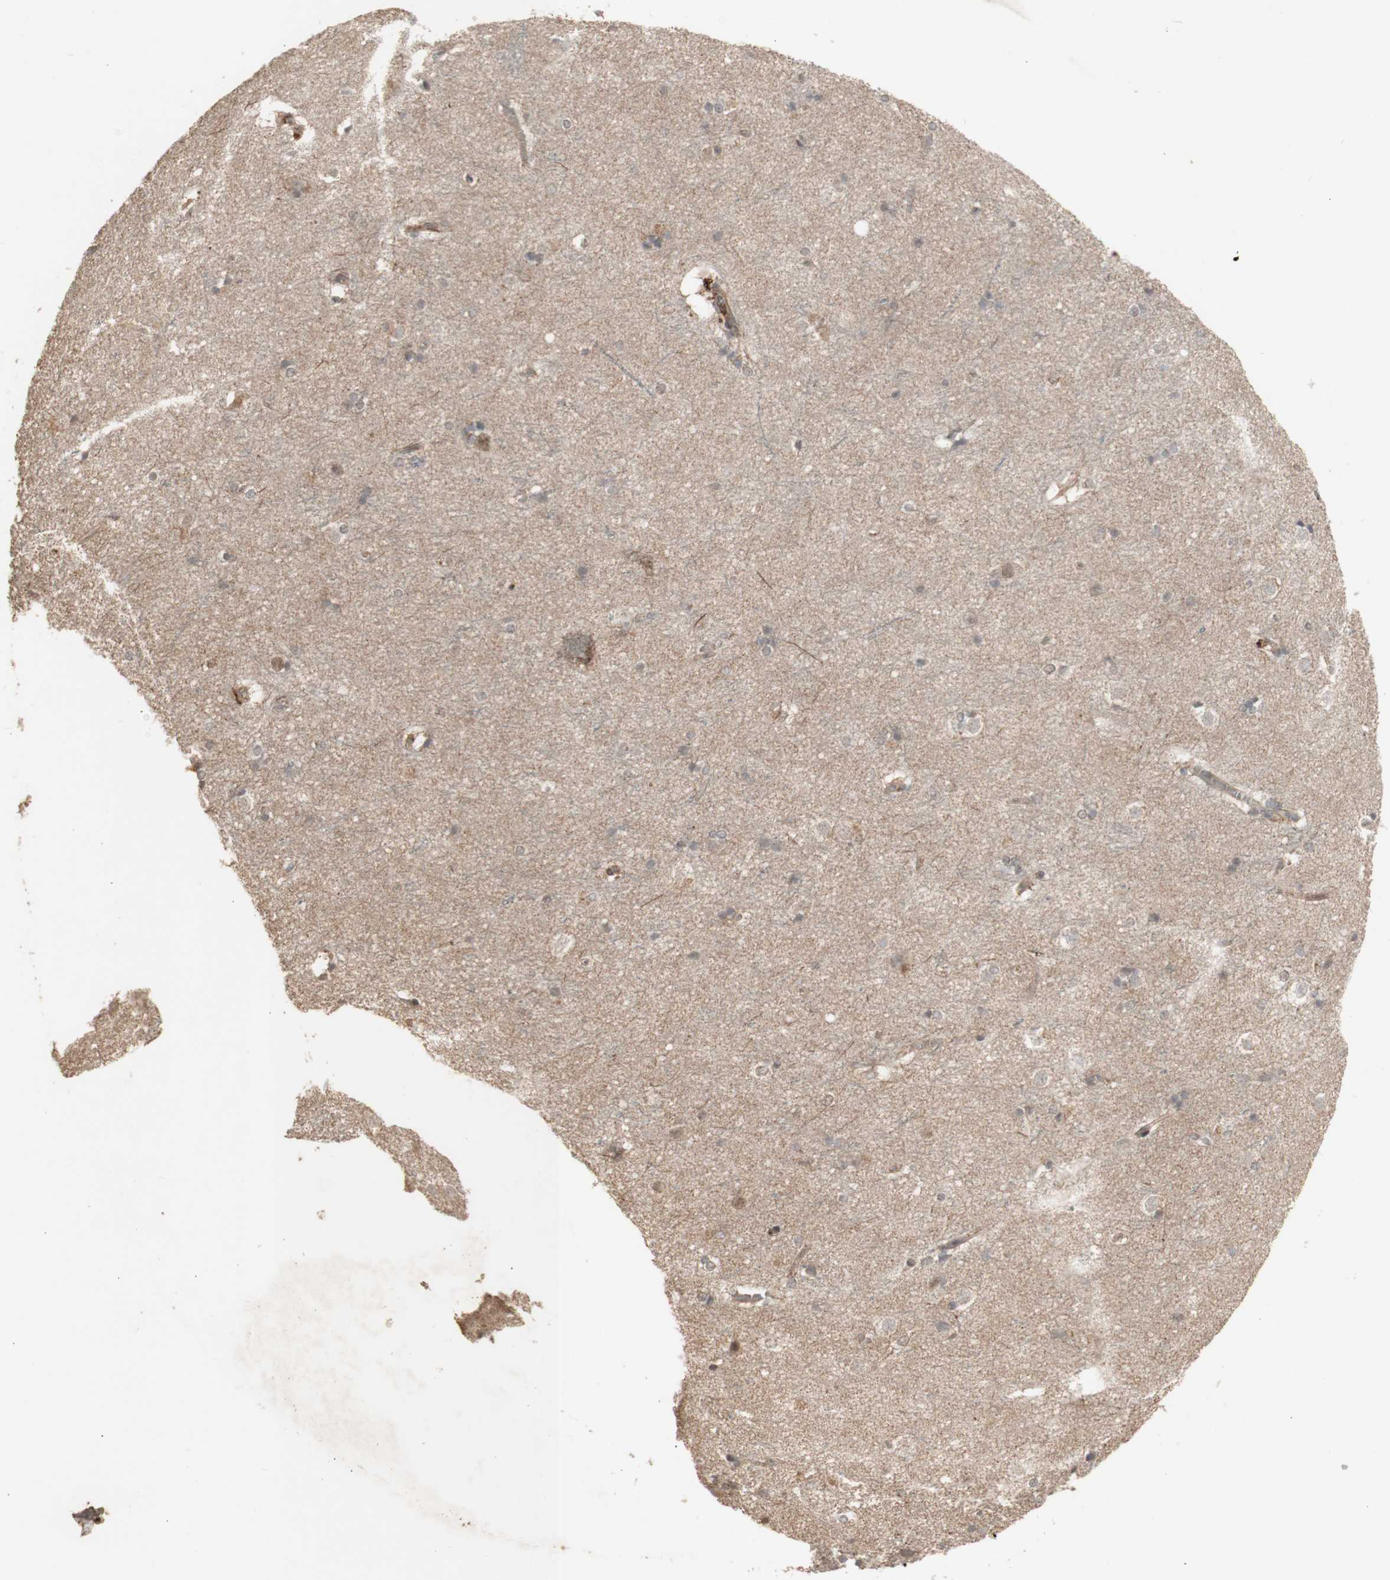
{"staining": {"intensity": "weak", "quantity": "<25%", "location": "nuclear"}, "tissue": "caudate", "cell_type": "Glial cells", "image_type": "normal", "snomed": [{"axis": "morphology", "description": "Normal tissue, NOS"}, {"axis": "topography", "description": "Lateral ventricle wall"}], "caption": "DAB immunohistochemical staining of unremarkable caudate displays no significant positivity in glial cells.", "gene": "ALOX12", "patient": {"sex": "female", "age": 19}}